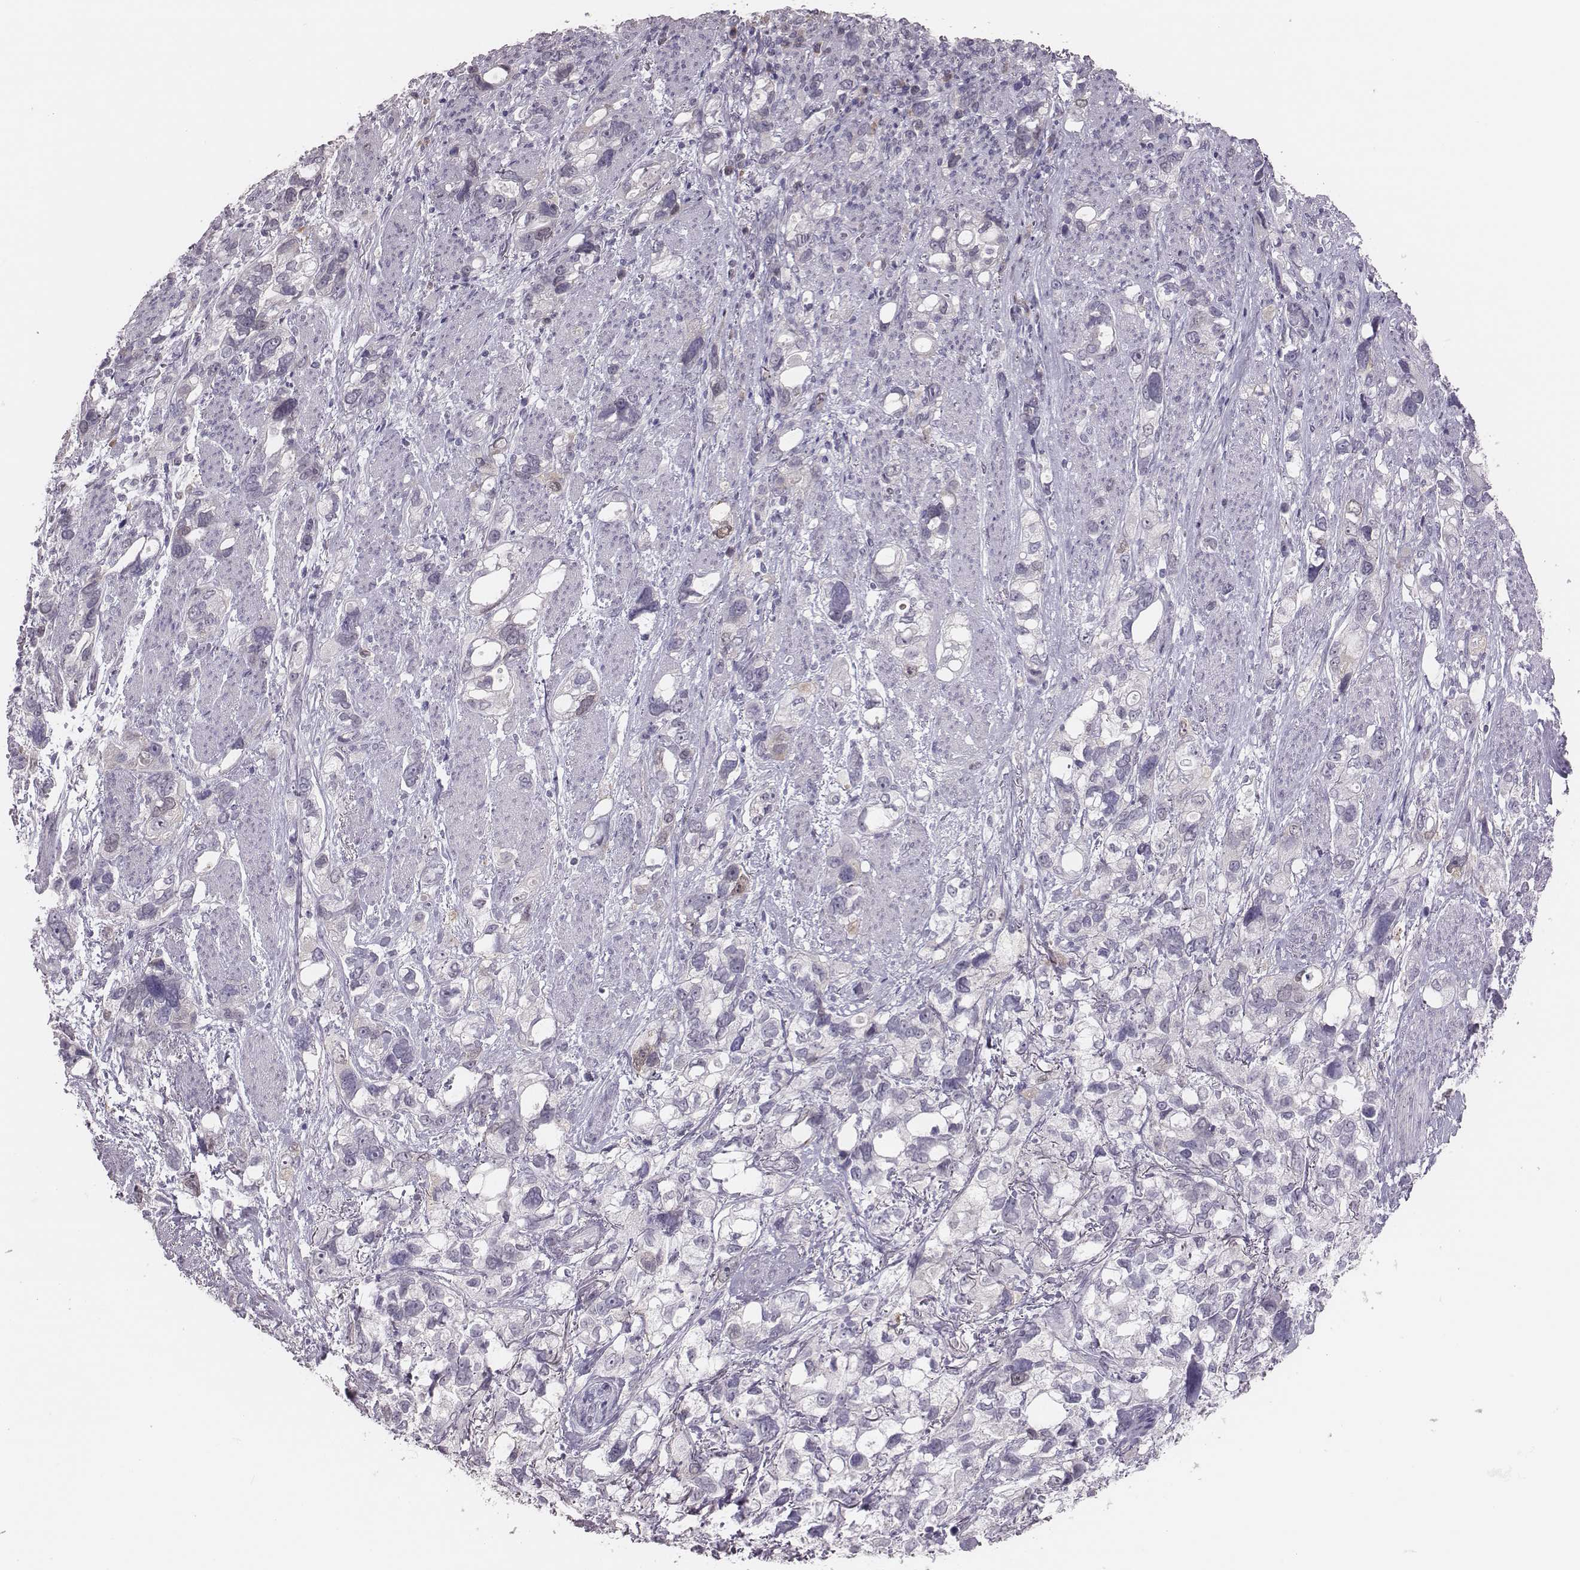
{"staining": {"intensity": "negative", "quantity": "none", "location": "none"}, "tissue": "stomach cancer", "cell_type": "Tumor cells", "image_type": "cancer", "snomed": [{"axis": "morphology", "description": "Adenocarcinoma, NOS"}, {"axis": "topography", "description": "Stomach, upper"}], "caption": "Immunohistochemistry of human stomach cancer reveals no expression in tumor cells.", "gene": "PBK", "patient": {"sex": "female", "age": 81}}